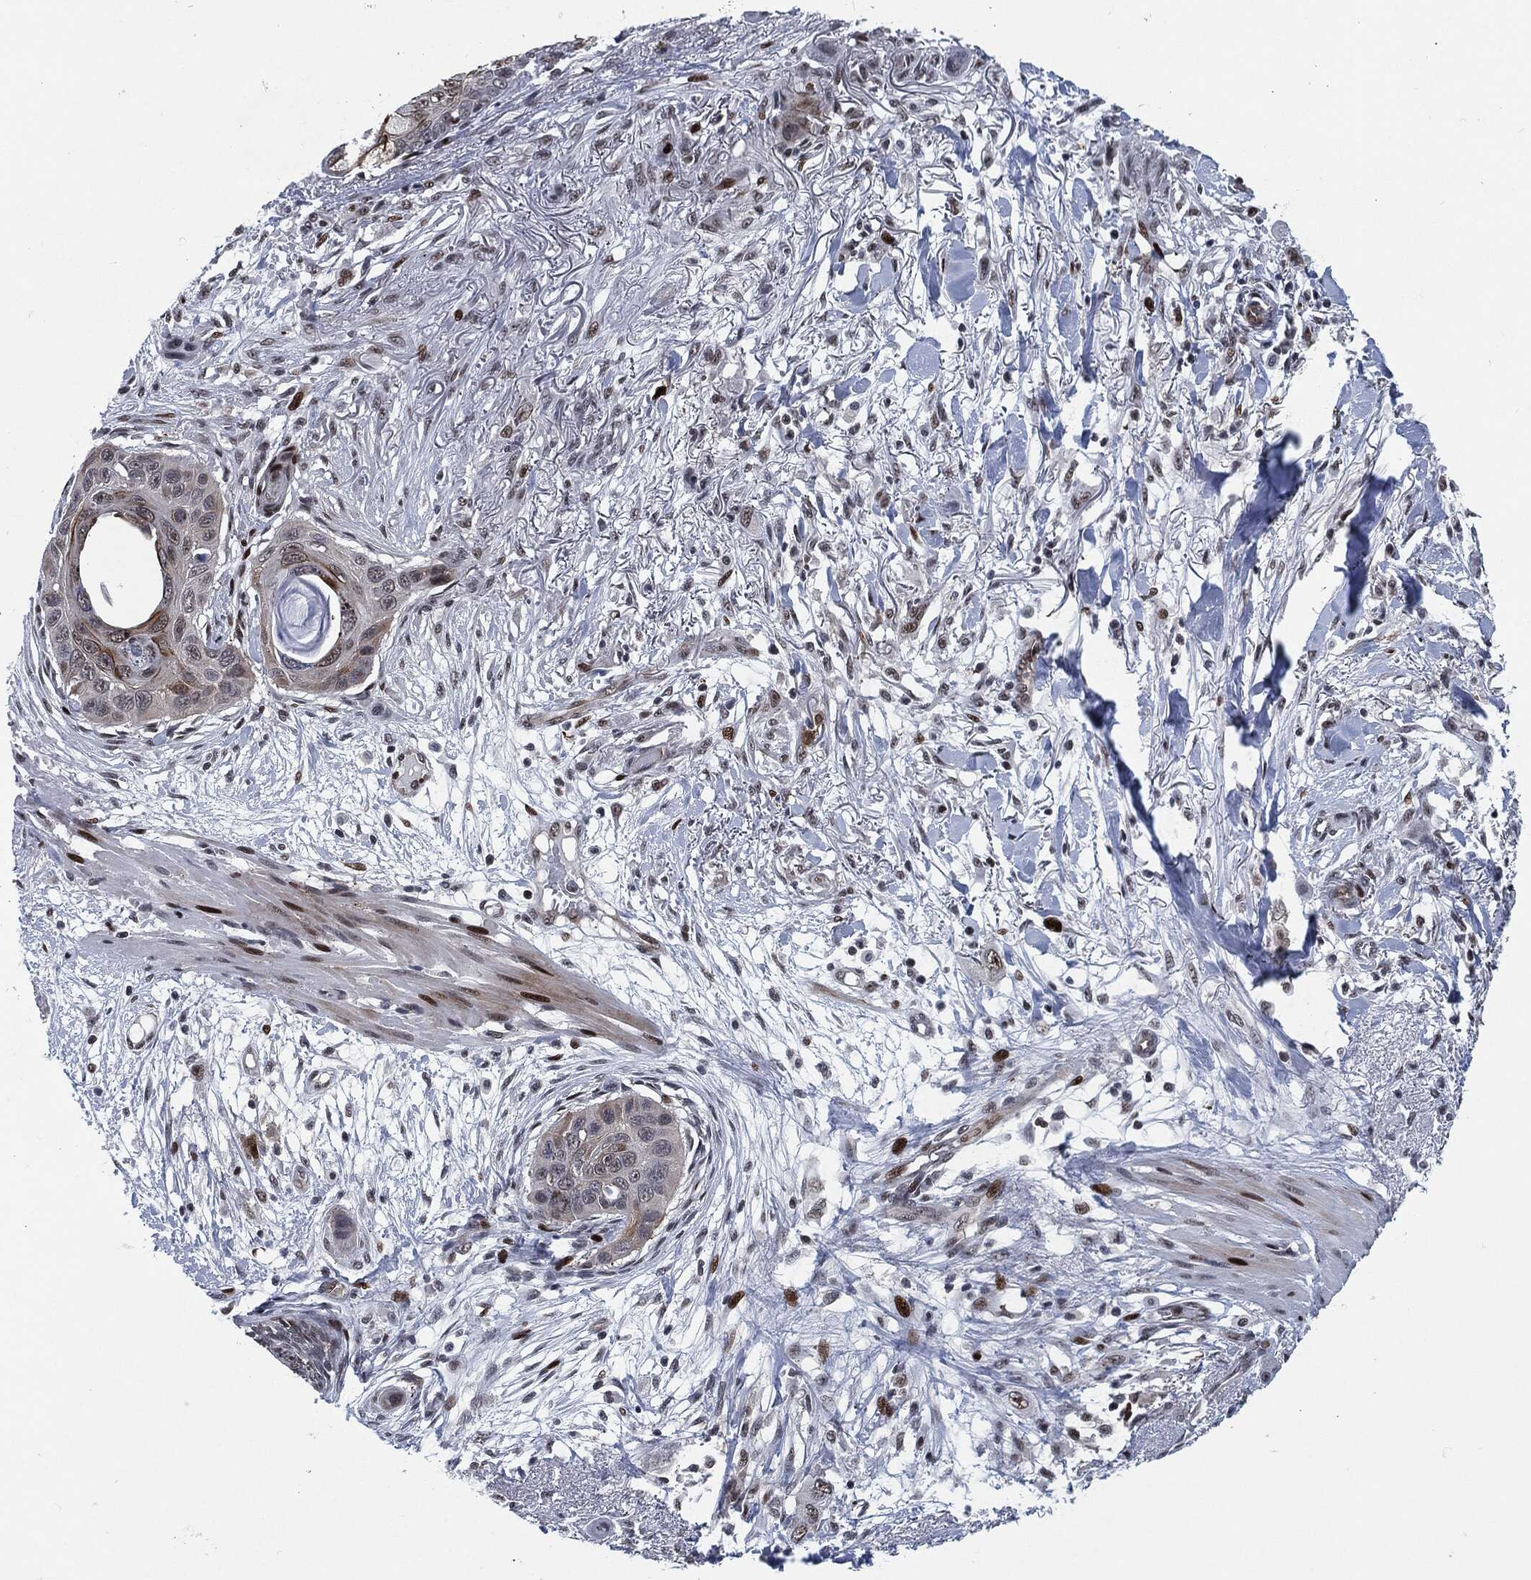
{"staining": {"intensity": "moderate", "quantity": "<25%", "location": "cytoplasmic/membranous"}, "tissue": "skin cancer", "cell_type": "Tumor cells", "image_type": "cancer", "snomed": [{"axis": "morphology", "description": "Squamous cell carcinoma, NOS"}, {"axis": "topography", "description": "Skin"}], "caption": "Skin cancer stained for a protein (brown) demonstrates moderate cytoplasmic/membranous positive staining in approximately <25% of tumor cells.", "gene": "AKT2", "patient": {"sex": "male", "age": 79}}